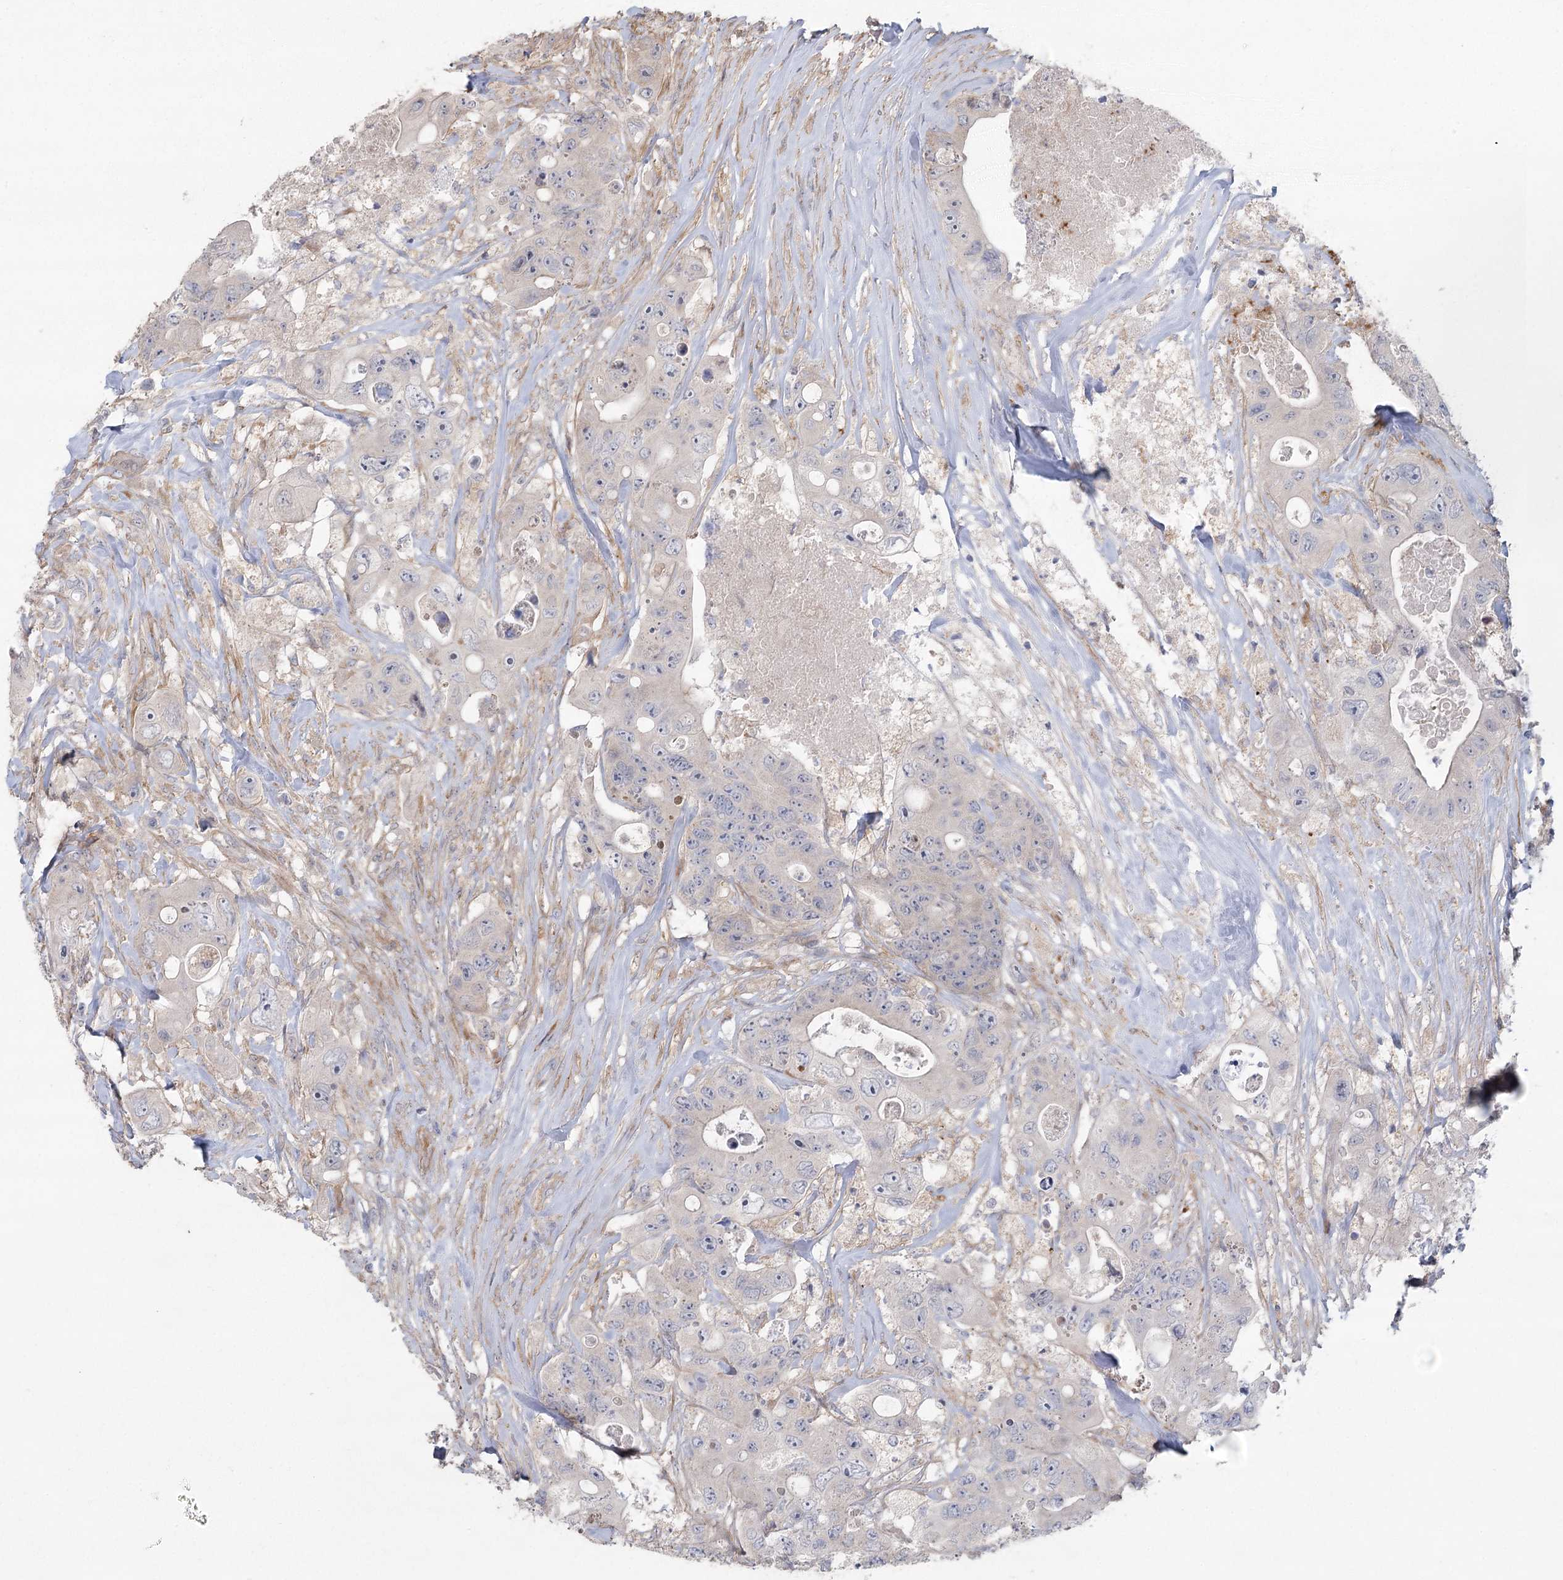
{"staining": {"intensity": "negative", "quantity": "none", "location": "none"}, "tissue": "colorectal cancer", "cell_type": "Tumor cells", "image_type": "cancer", "snomed": [{"axis": "morphology", "description": "Adenocarcinoma, NOS"}, {"axis": "topography", "description": "Colon"}], "caption": "IHC of colorectal adenocarcinoma displays no staining in tumor cells.", "gene": "FAM110C", "patient": {"sex": "female", "age": 46}}